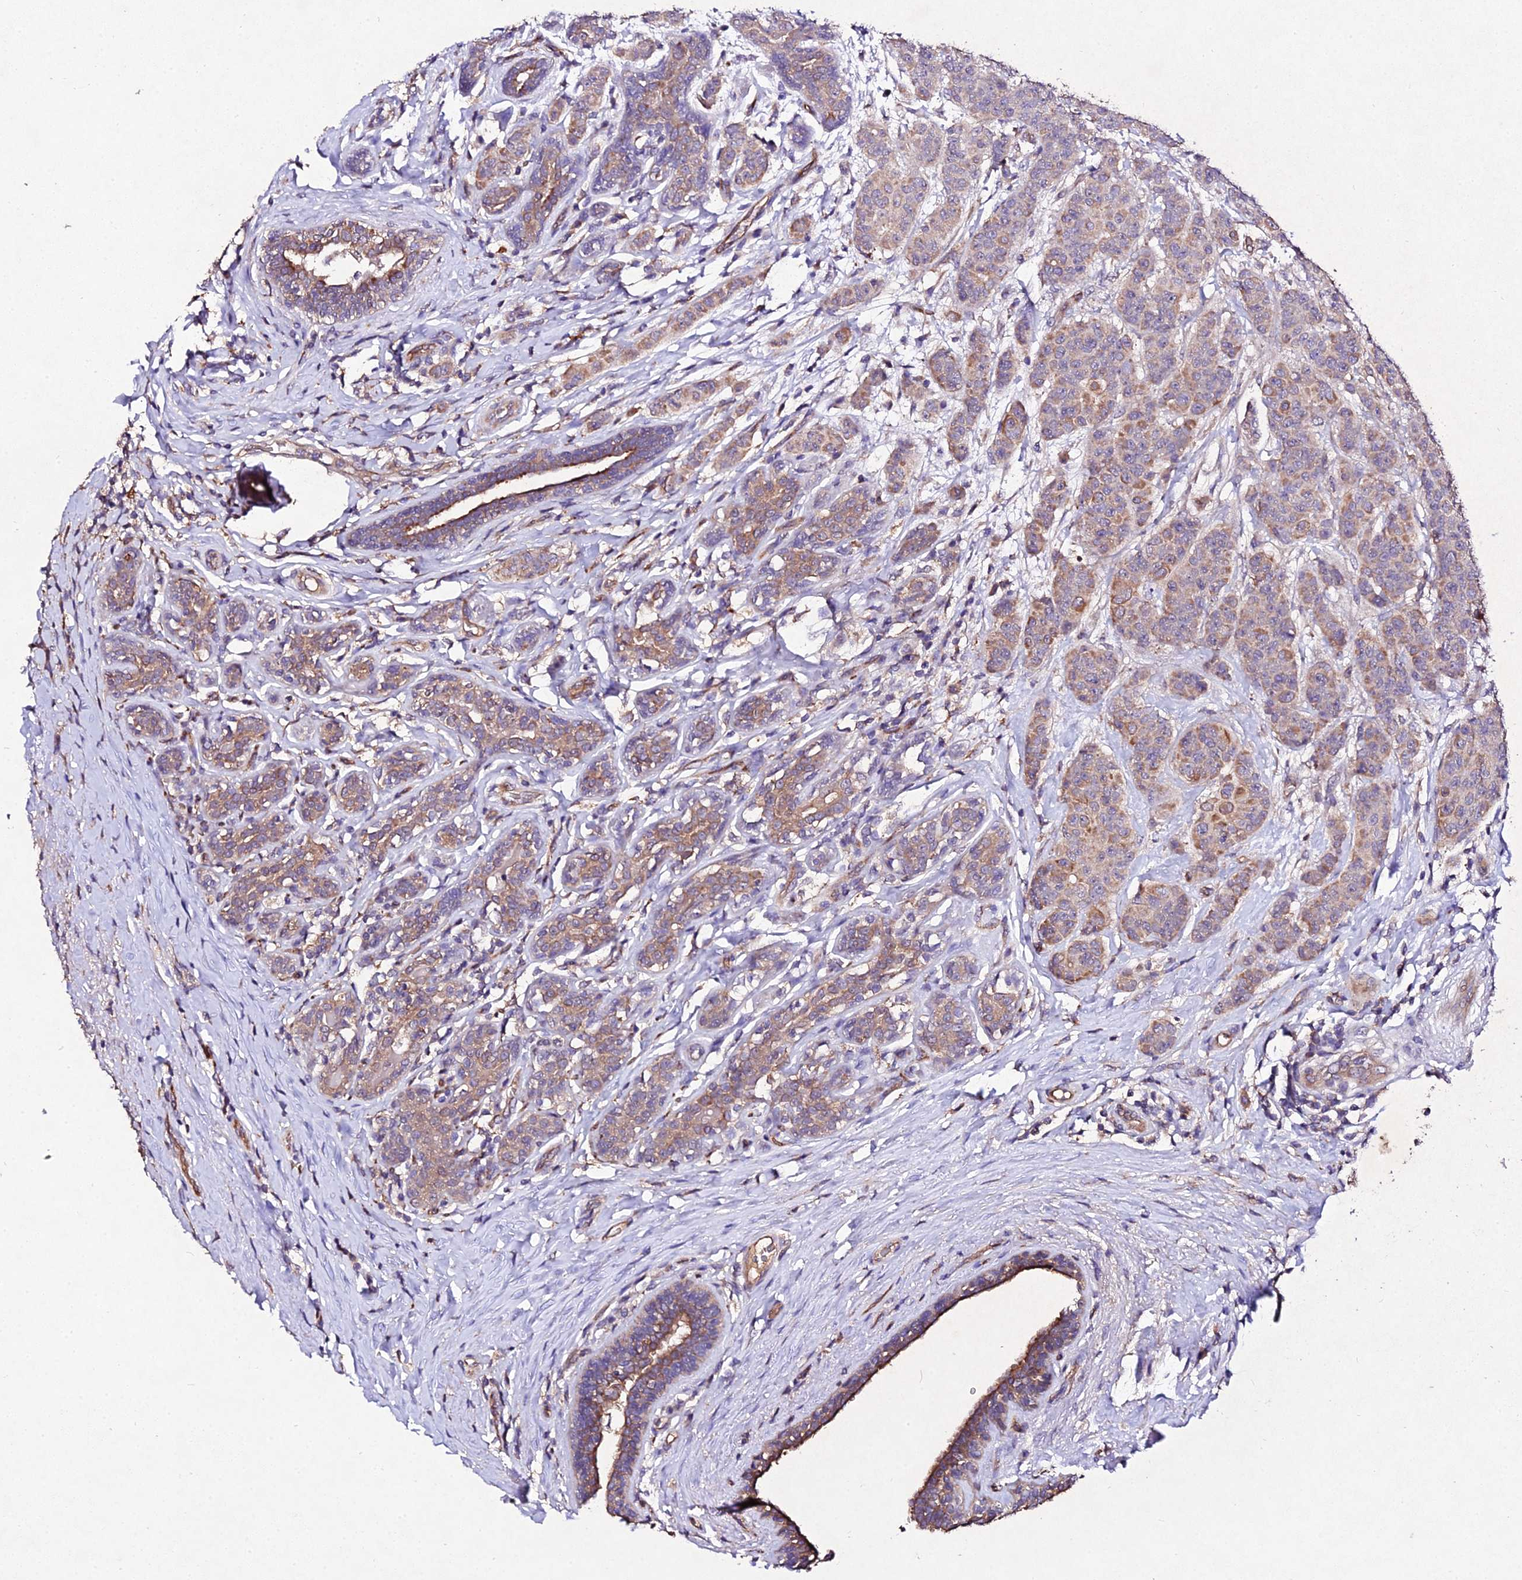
{"staining": {"intensity": "moderate", "quantity": ">75%", "location": "cytoplasmic/membranous"}, "tissue": "breast cancer", "cell_type": "Tumor cells", "image_type": "cancer", "snomed": [{"axis": "morphology", "description": "Duct carcinoma"}, {"axis": "topography", "description": "Breast"}], "caption": "Breast cancer stained with a protein marker reveals moderate staining in tumor cells.", "gene": "AP3M2", "patient": {"sex": "female", "age": 40}}